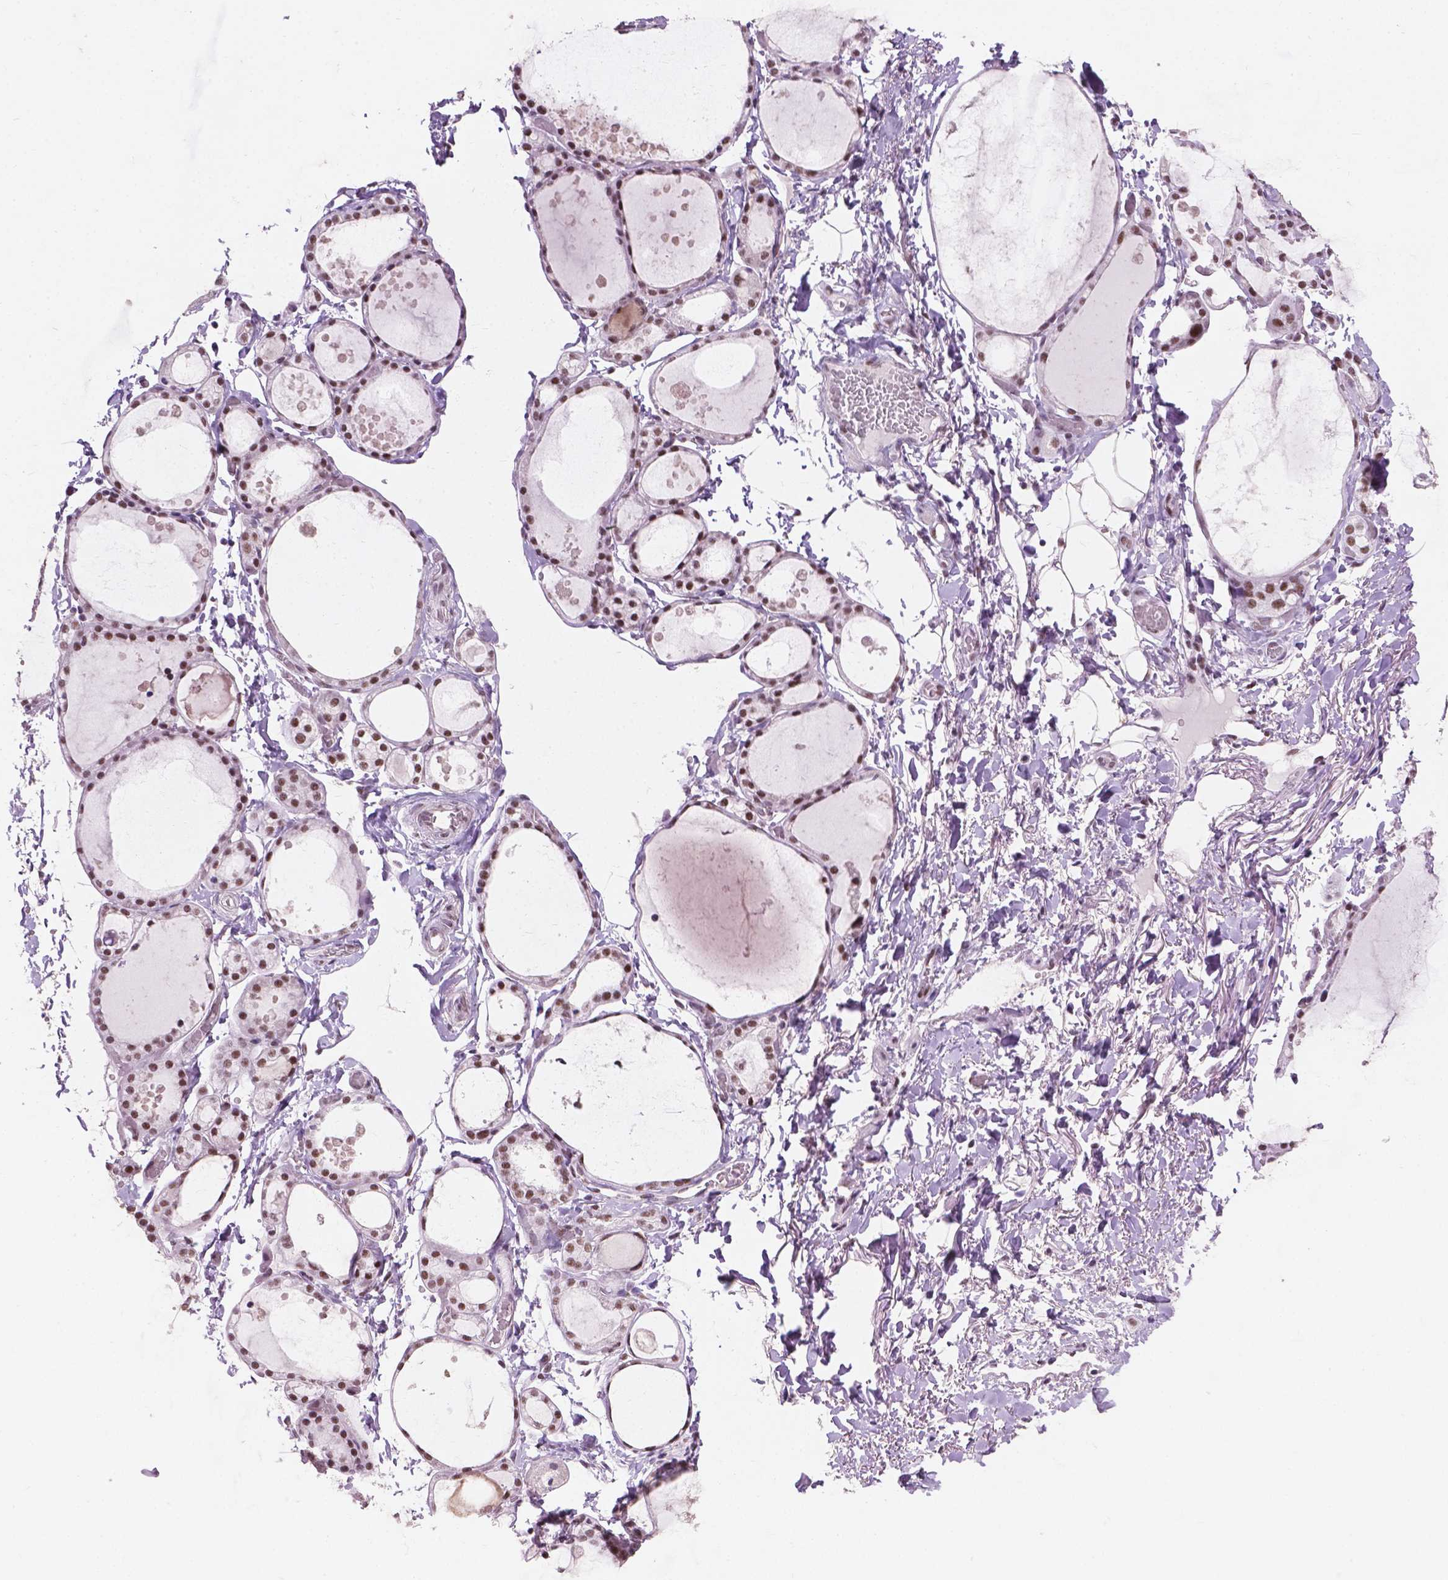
{"staining": {"intensity": "moderate", "quantity": ">75%", "location": "nuclear"}, "tissue": "thyroid gland", "cell_type": "Glandular cells", "image_type": "normal", "snomed": [{"axis": "morphology", "description": "Normal tissue, NOS"}, {"axis": "topography", "description": "Thyroid gland"}], "caption": "High-magnification brightfield microscopy of unremarkable thyroid gland stained with DAB (3,3'-diaminobenzidine) (brown) and counterstained with hematoxylin (blue). glandular cells exhibit moderate nuclear staining is appreciated in approximately>75% of cells.", "gene": "COIL", "patient": {"sex": "male", "age": 68}}